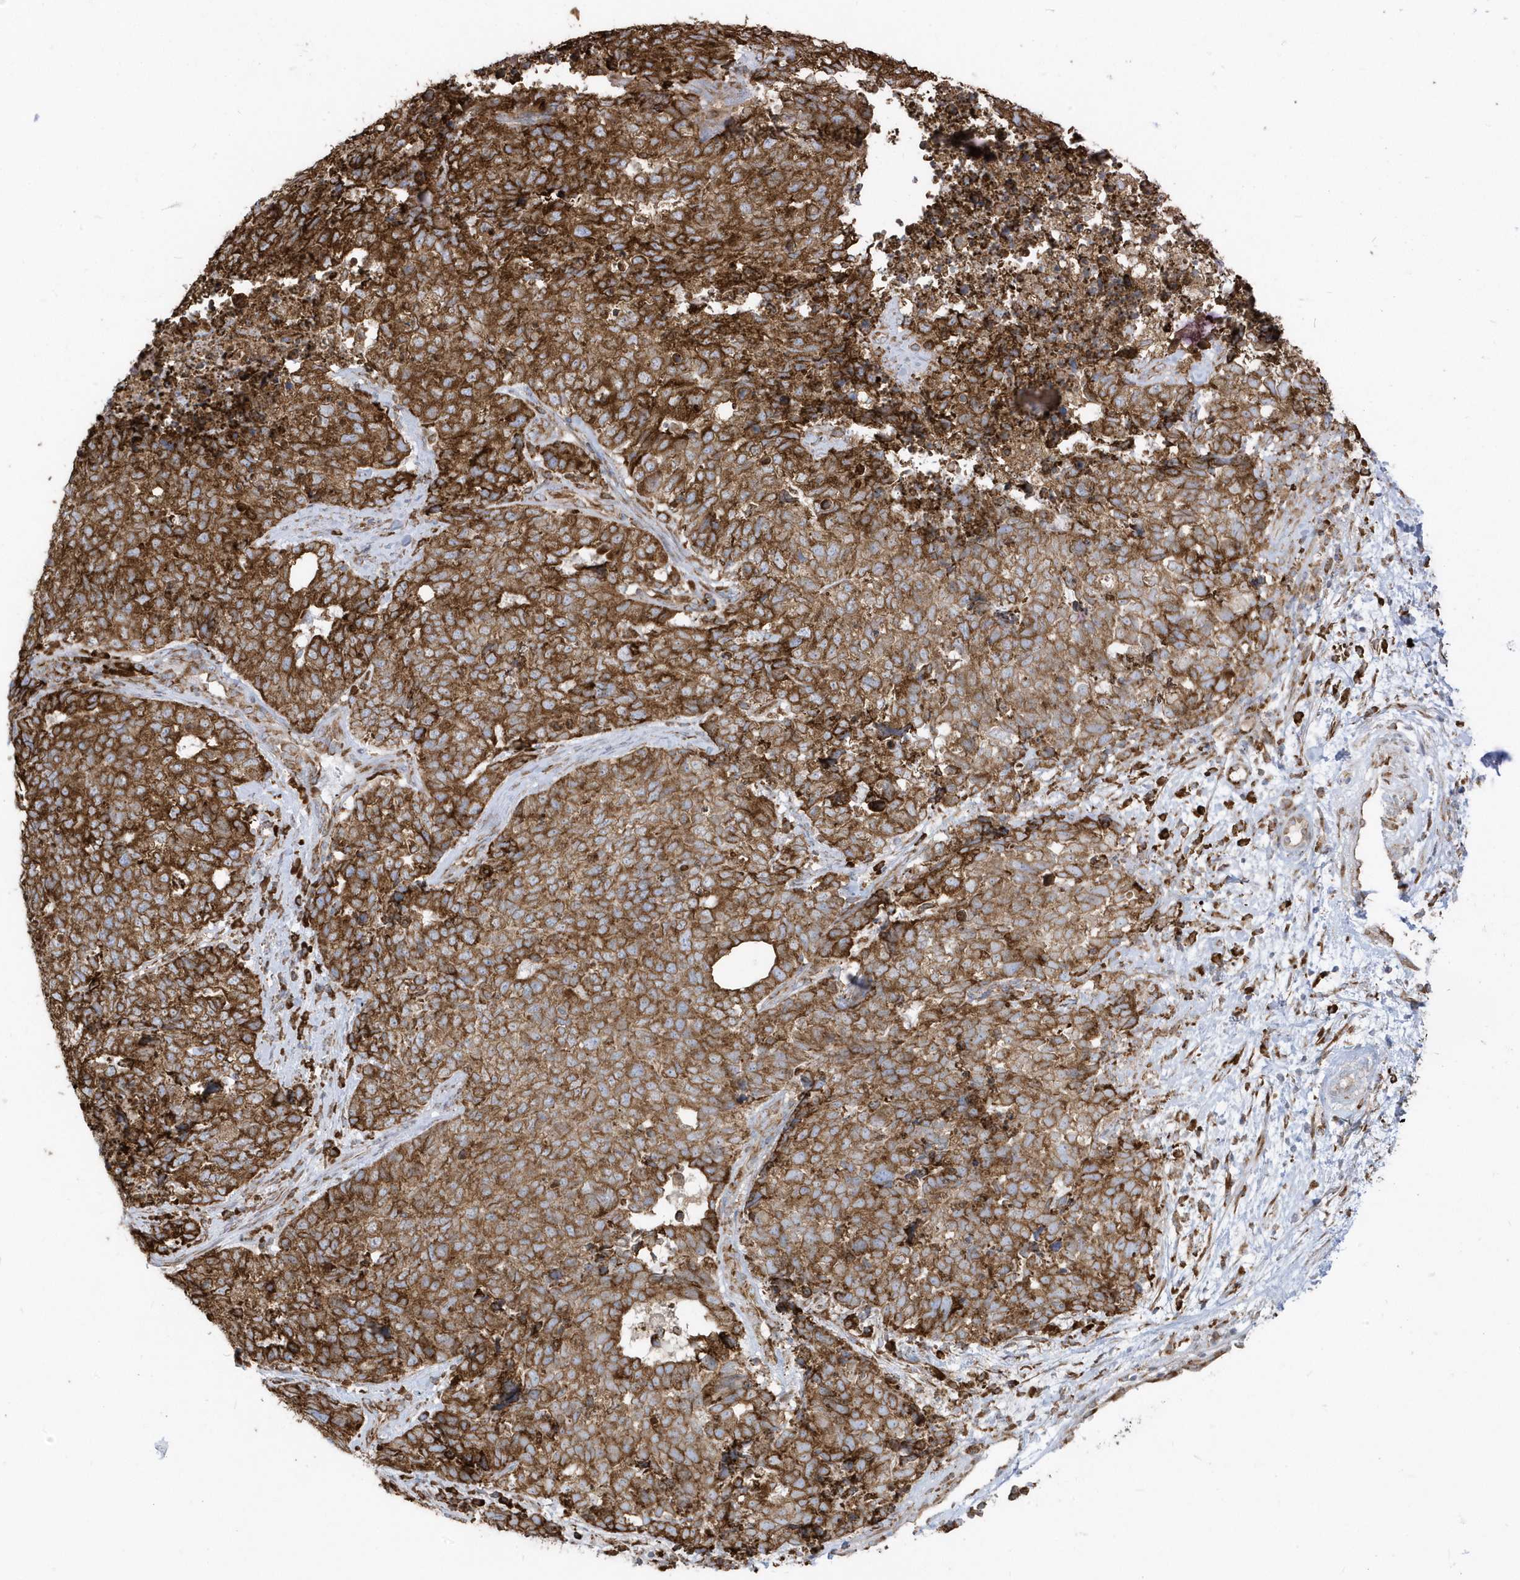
{"staining": {"intensity": "strong", "quantity": ">75%", "location": "cytoplasmic/membranous"}, "tissue": "cervical cancer", "cell_type": "Tumor cells", "image_type": "cancer", "snomed": [{"axis": "morphology", "description": "Squamous cell carcinoma, NOS"}, {"axis": "topography", "description": "Cervix"}], "caption": "Immunohistochemical staining of human cervical squamous cell carcinoma displays strong cytoplasmic/membranous protein staining in approximately >75% of tumor cells.", "gene": "PDIA6", "patient": {"sex": "female", "age": 63}}